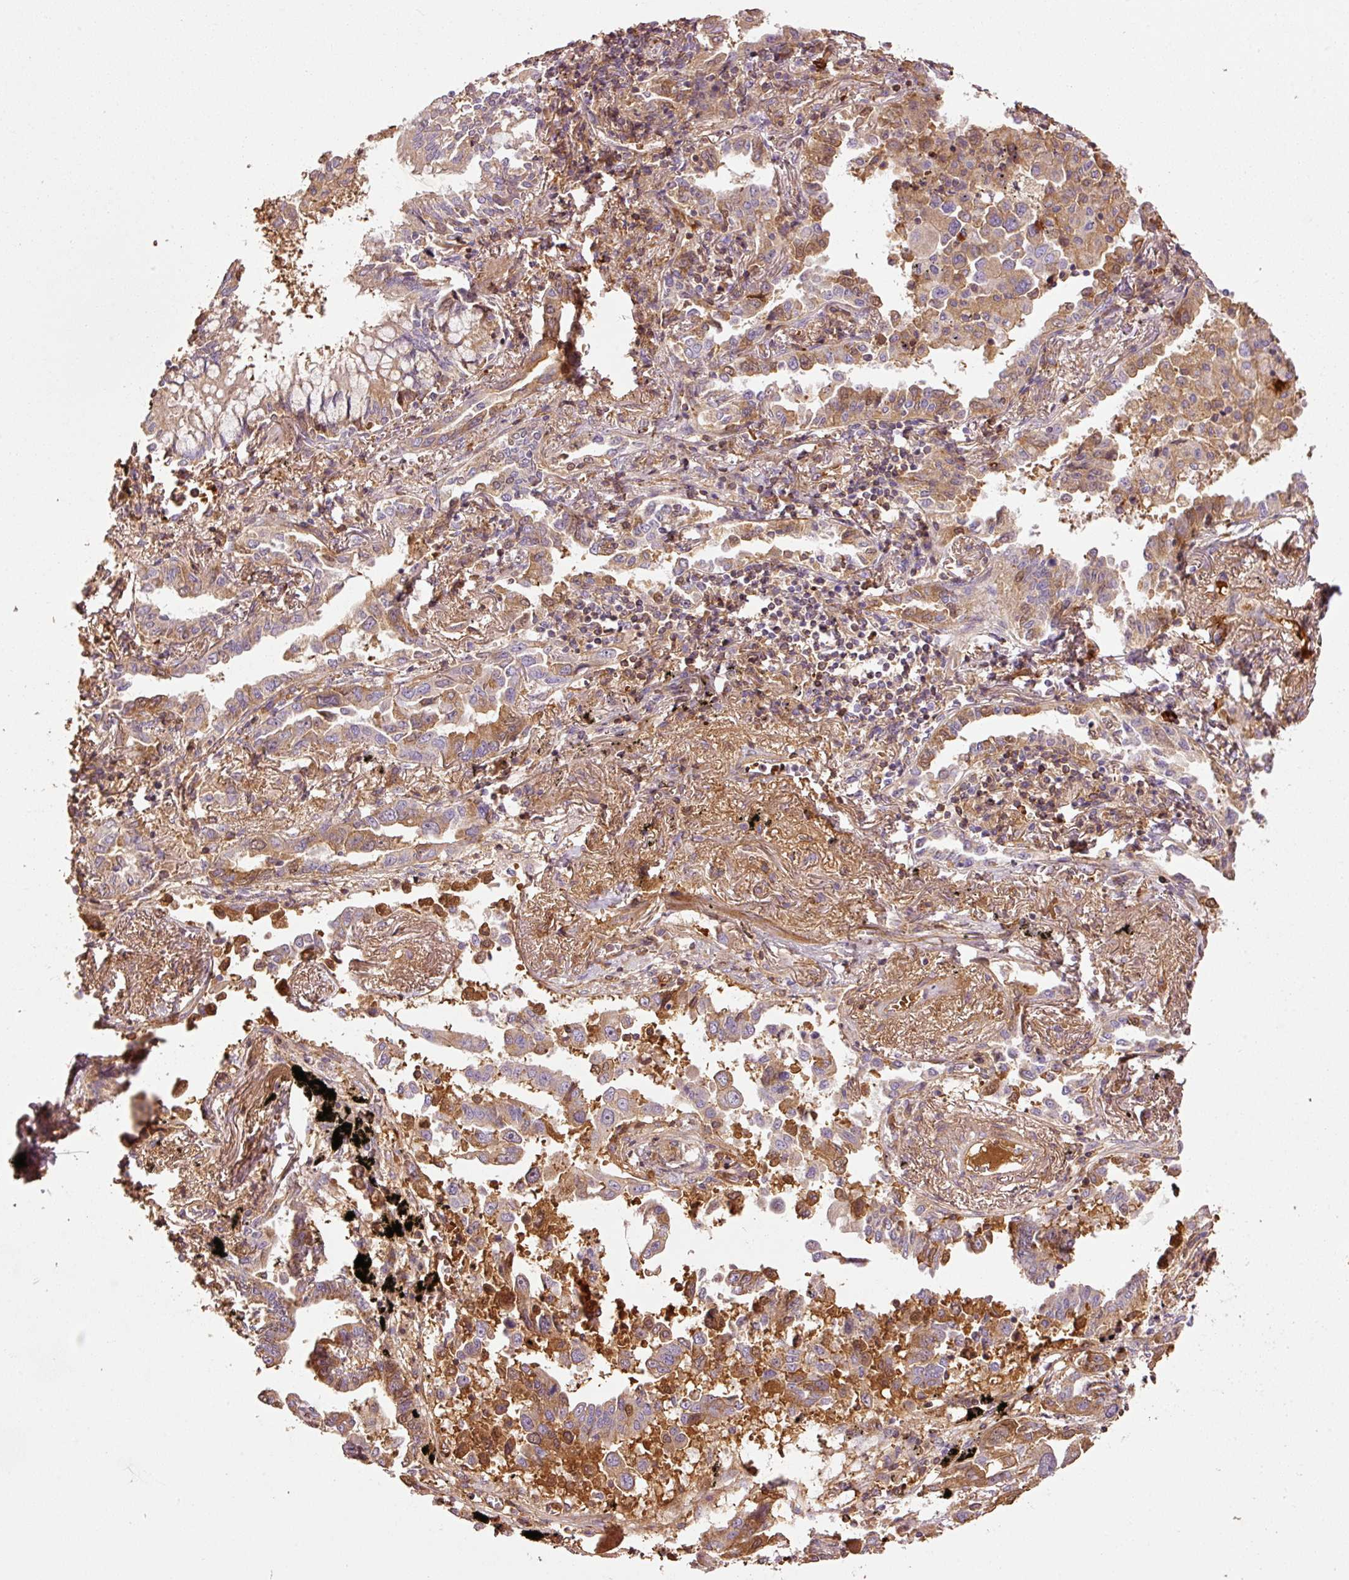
{"staining": {"intensity": "moderate", "quantity": "25%-75%", "location": "cytoplasmic/membranous"}, "tissue": "lung cancer", "cell_type": "Tumor cells", "image_type": "cancer", "snomed": [{"axis": "morphology", "description": "Adenocarcinoma, NOS"}, {"axis": "topography", "description": "Lung"}], "caption": "High-magnification brightfield microscopy of lung adenocarcinoma stained with DAB (3,3'-diaminobenzidine) (brown) and counterstained with hematoxylin (blue). tumor cells exhibit moderate cytoplasmic/membranous staining is seen in about25%-75% of cells. The staining is performed using DAB (3,3'-diaminobenzidine) brown chromogen to label protein expression. The nuclei are counter-stained blue using hematoxylin.", "gene": "NID2", "patient": {"sex": "male", "age": 67}}